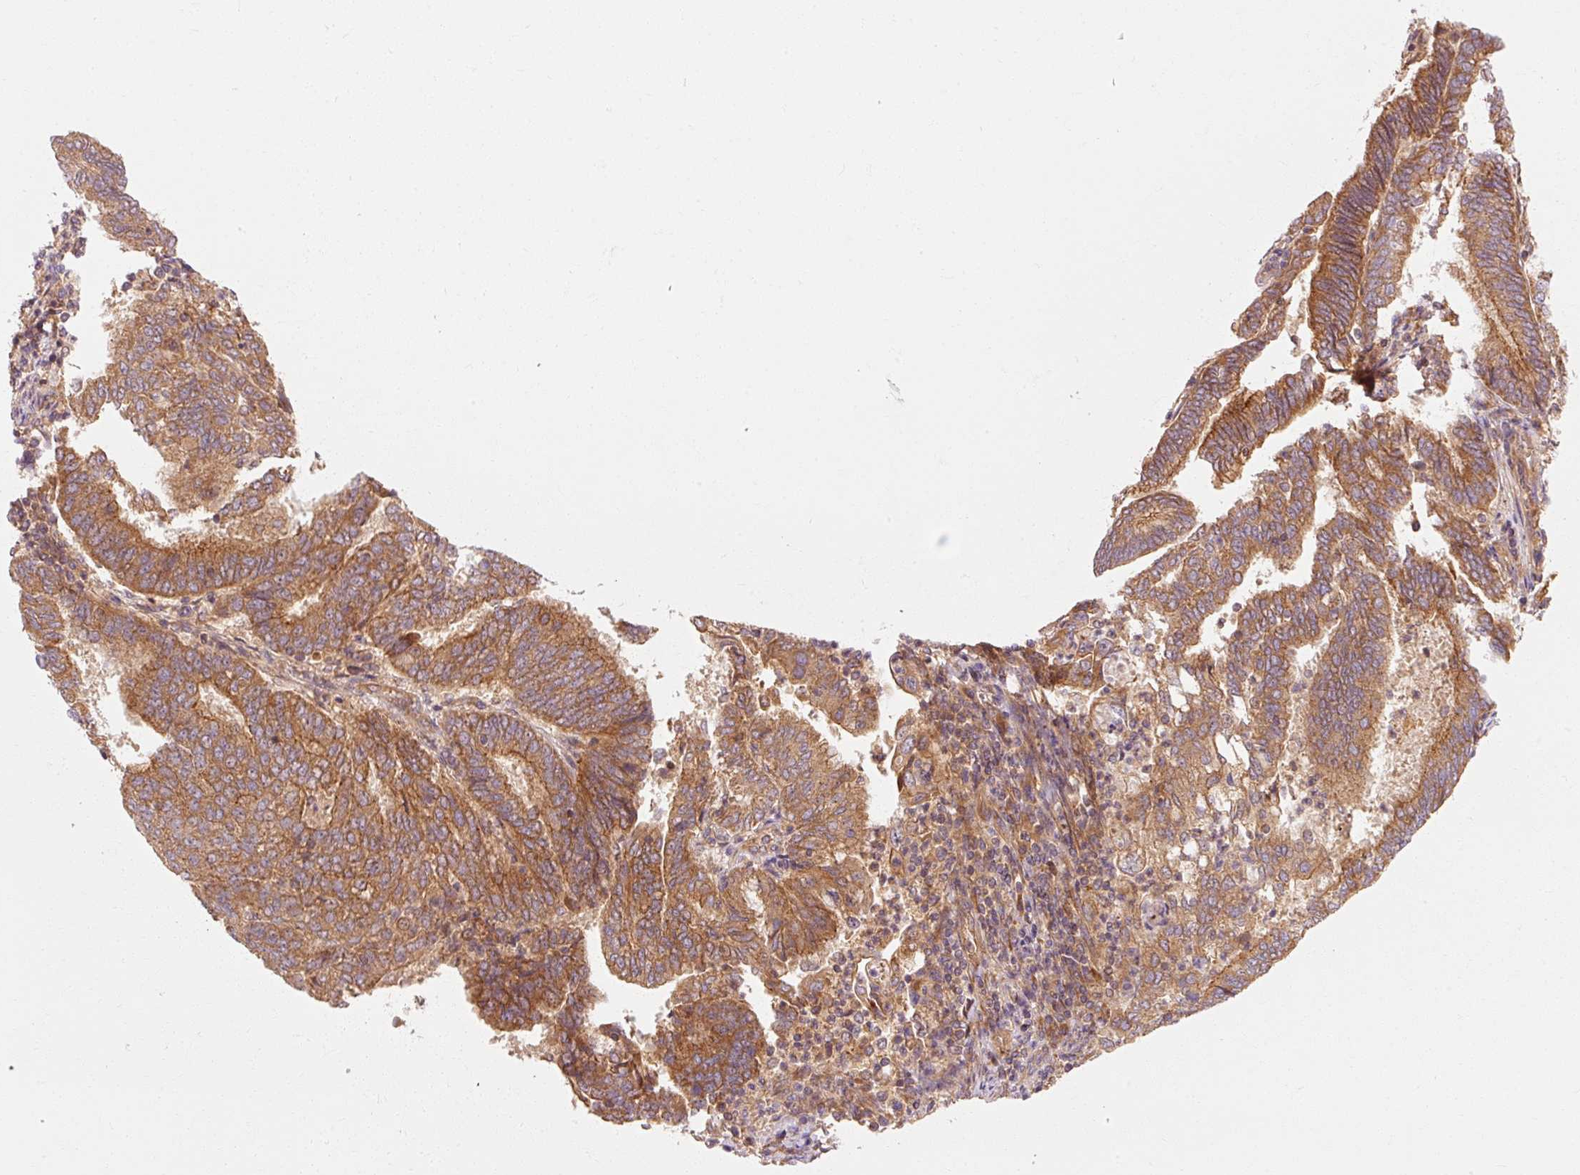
{"staining": {"intensity": "moderate", "quantity": ">75%", "location": "cytoplasmic/membranous"}, "tissue": "endometrial cancer", "cell_type": "Tumor cells", "image_type": "cancer", "snomed": [{"axis": "morphology", "description": "Adenocarcinoma, NOS"}, {"axis": "topography", "description": "Endometrium"}], "caption": "Protein positivity by immunohistochemistry exhibits moderate cytoplasmic/membranous expression in approximately >75% of tumor cells in endometrial cancer (adenocarcinoma).", "gene": "CTNNA1", "patient": {"sex": "female", "age": 80}}